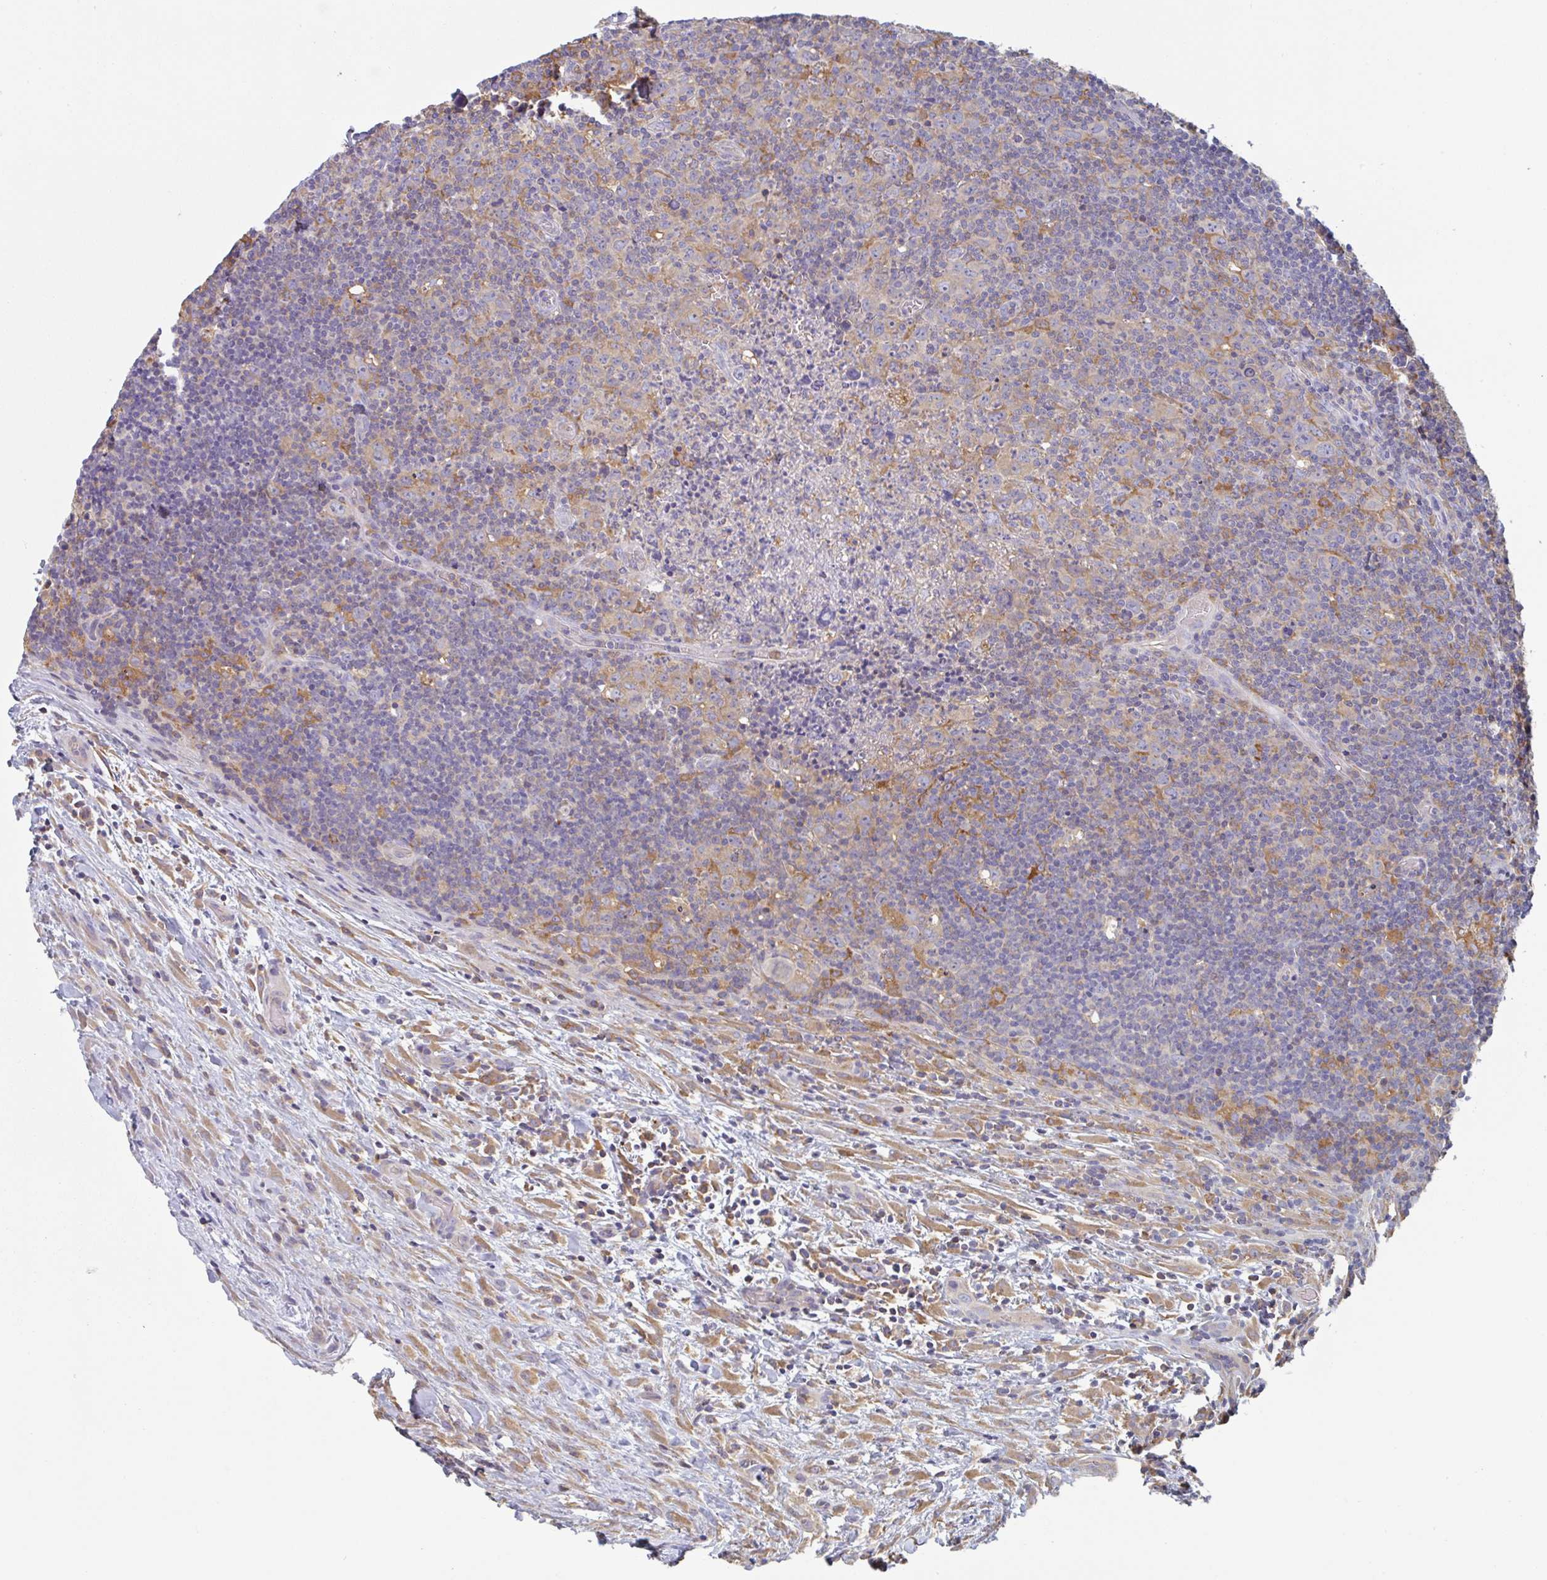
{"staining": {"intensity": "negative", "quantity": "none", "location": "none"}, "tissue": "lymphoma", "cell_type": "Tumor cells", "image_type": "cancer", "snomed": [{"axis": "morphology", "description": "Hodgkin's disease, NOS"}, {"axis": "topography", "description": "Lymph node"}], "caption": "Human lymphoma stained for a protein using immunohistochemistry (IHC) shows no positivity in tumor cells.", "gene": "AMPD2", "patient": {"sex": "female", "age": 18}}